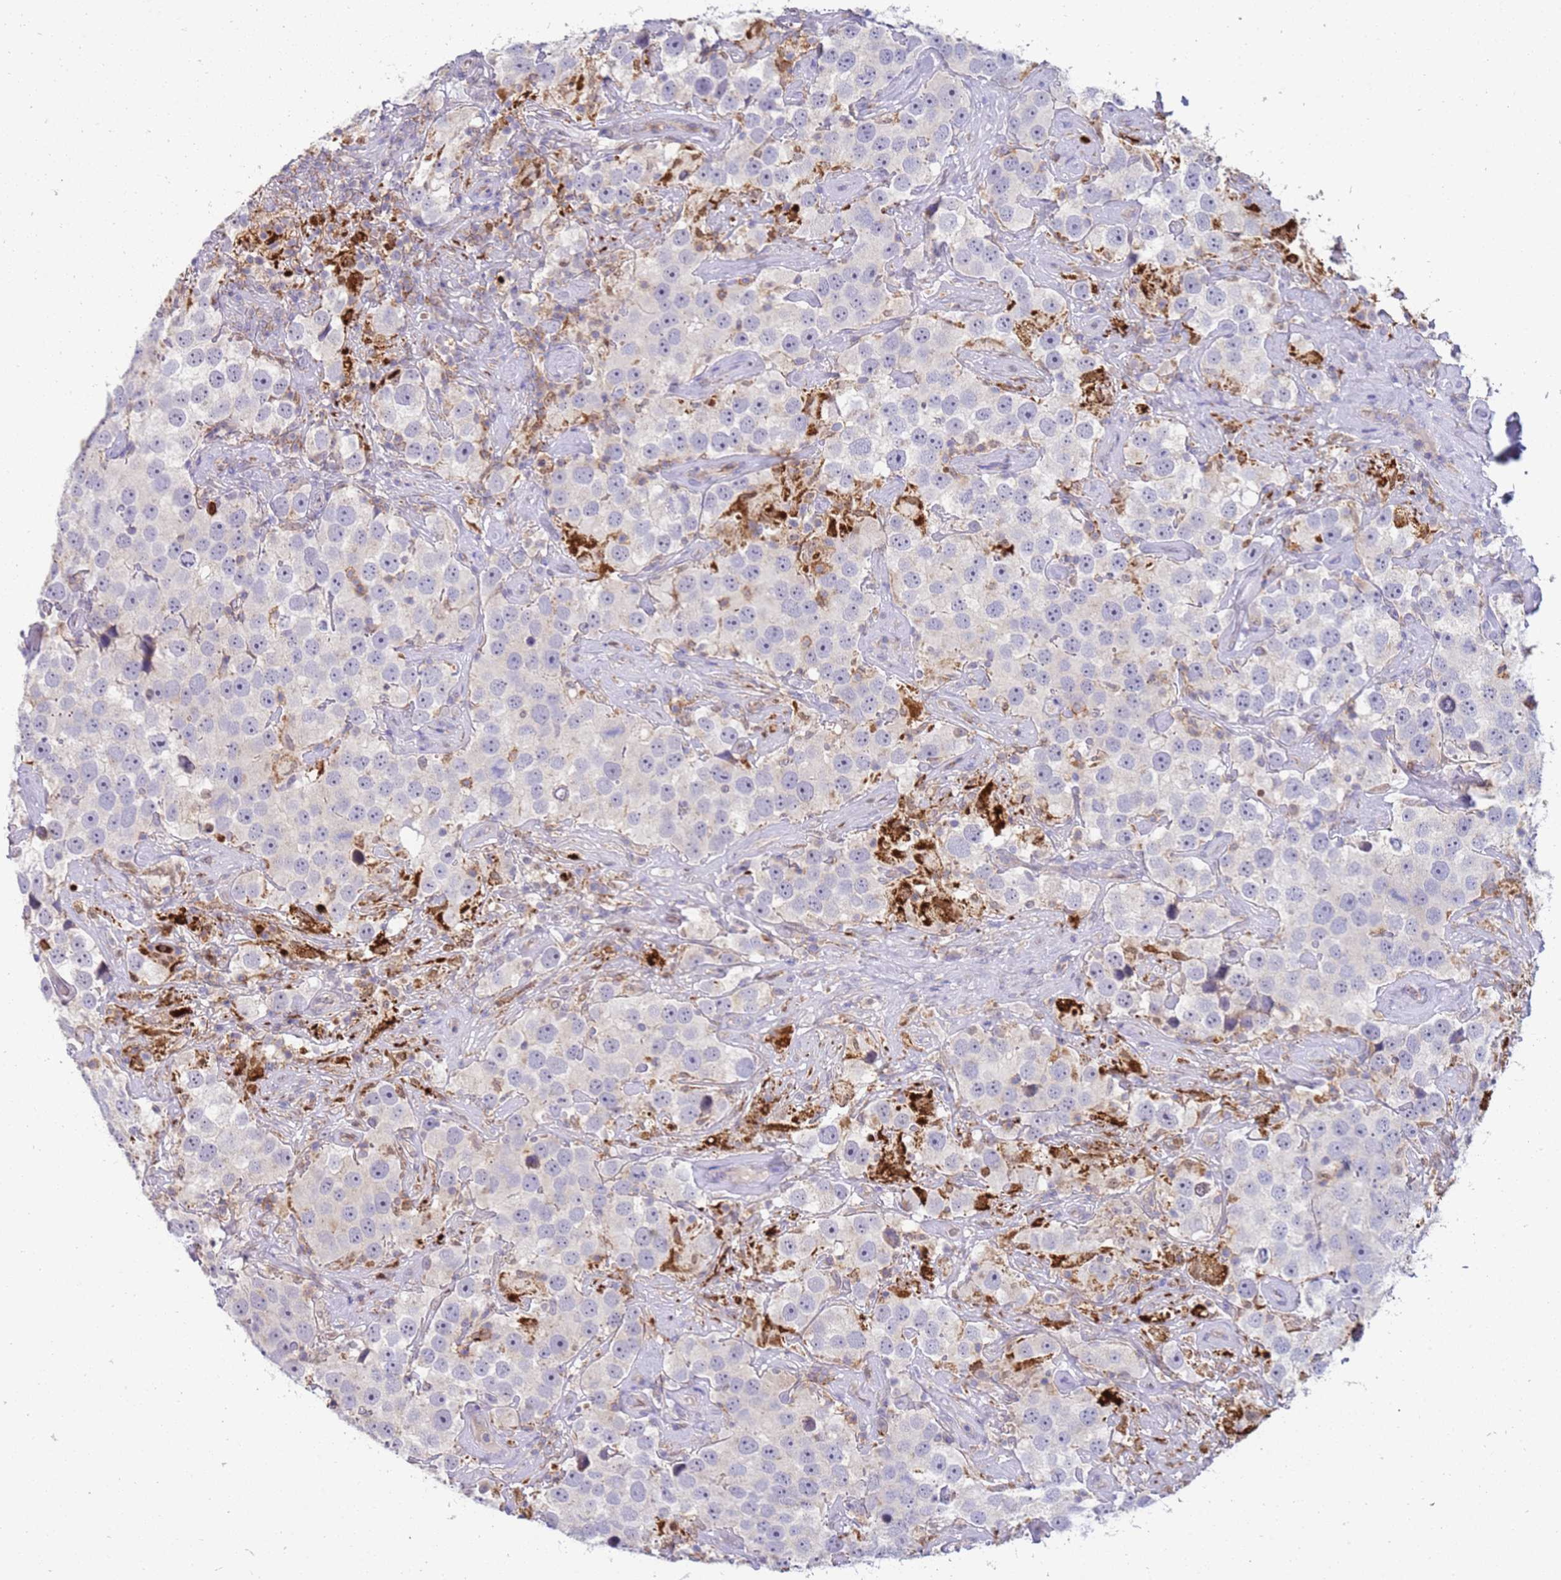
{"staining": {"intensity": "negative", "quantity": "none", "location": "none"}, "tissue": "testis cancer", "cell_type": "Tumor cells", "image_type": "cancer", "snomed": [{"axis": "morphology", "description": "Seminoma, NOS"}, {"axis": "topography", "description": "Testis"}], "caption": "Tumor cells are negative for protein expression in human testis cancer (seminoma). (DAB immunohistochemistry (IHC) with hematoxylin counter stain).", "gene": "STK25", "patient": {"sex": "male", "age": 49}}